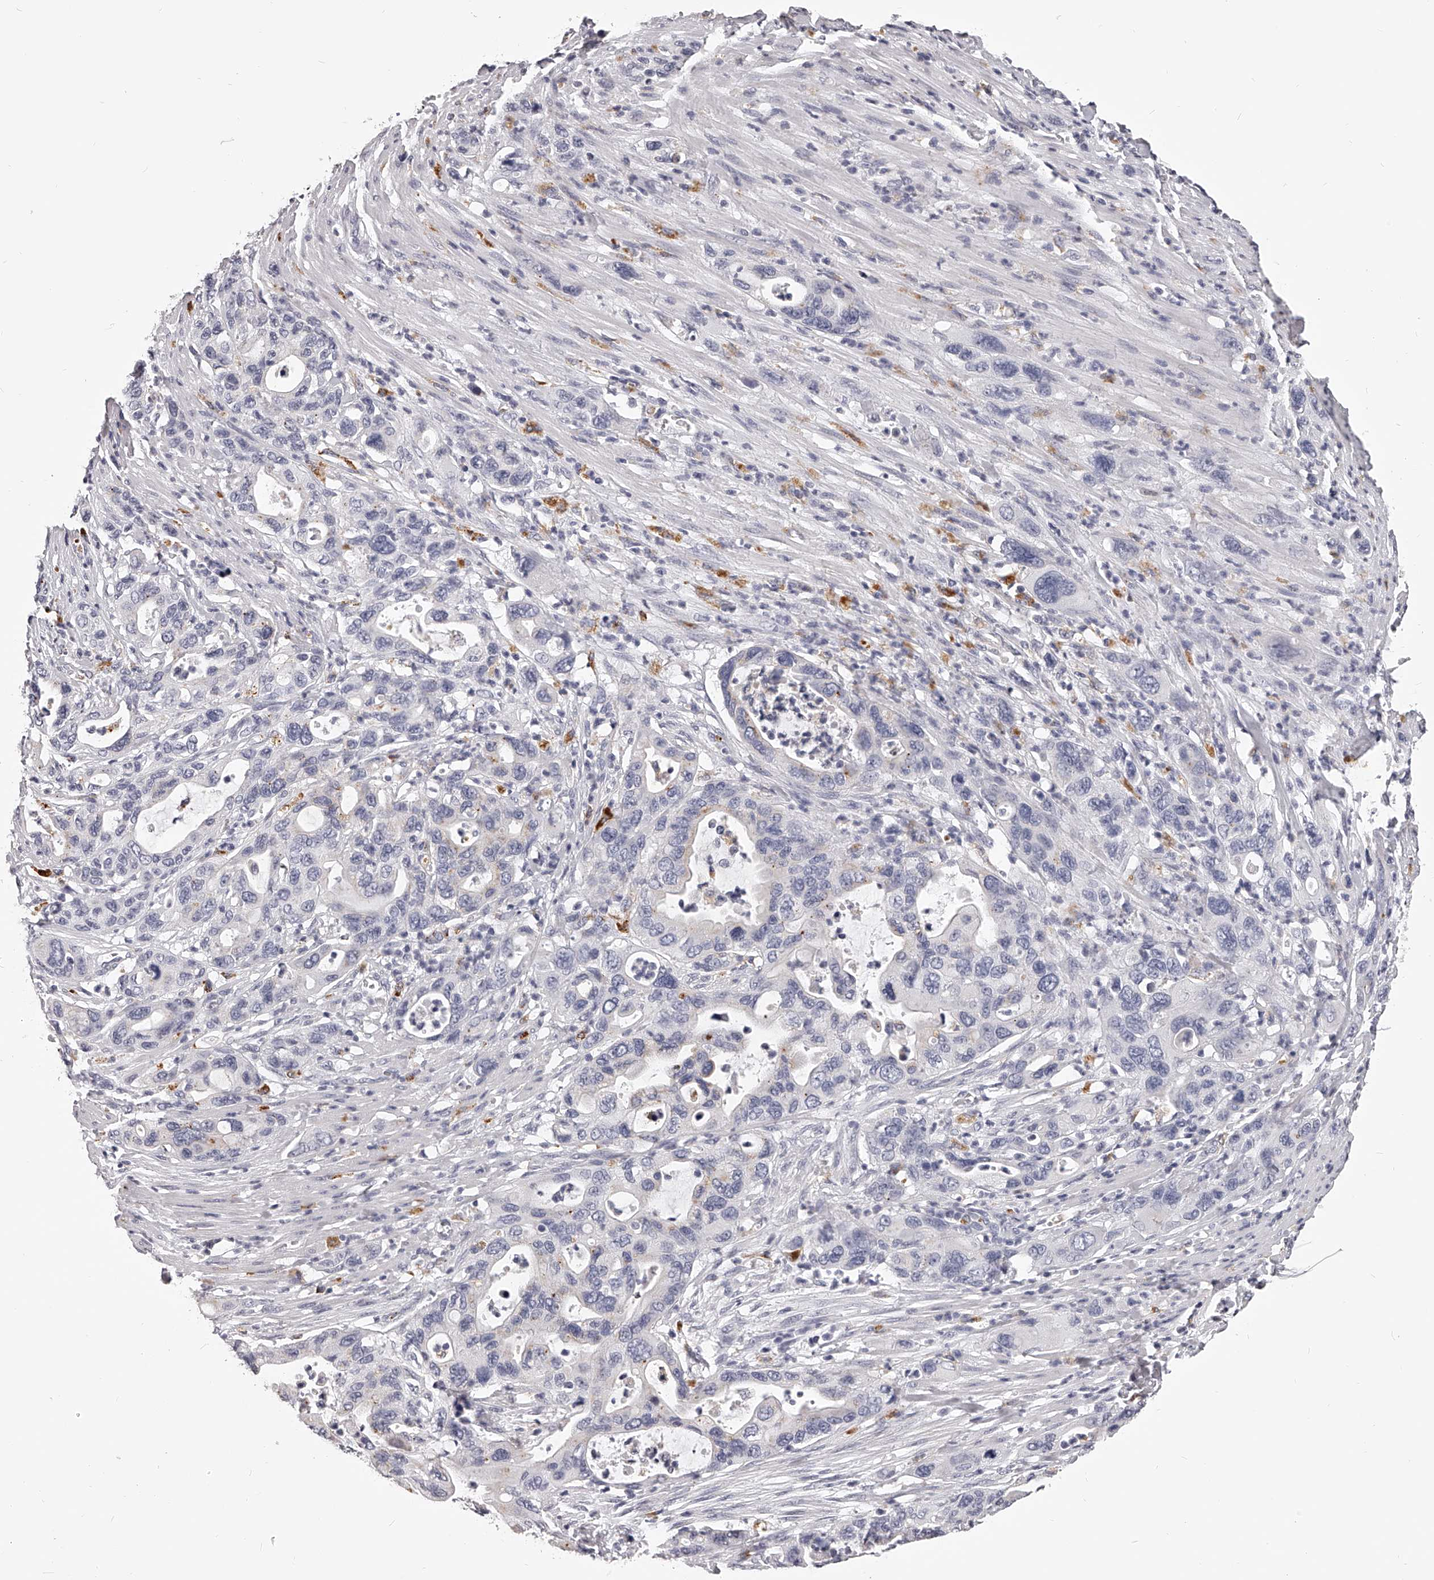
{"staining": {"intensity": "negative", "quantity": "none", "location": "none"}, "tissue": "pancreatic cancer", "cell_type": "Tumor cells", "image_type": "cancer", "snomed": [{"axis": "morphology", "description": "Adenocarcinoma, NOS"}, {"axis": "topography", "description": "Pancreas"}], "caption": "DAB immunohistochemical staining of human pancreatic cancer shows no significant expression in tumor cells.", "gene": "DMRT1", "patient": {"sex": "female", "age": 71}}